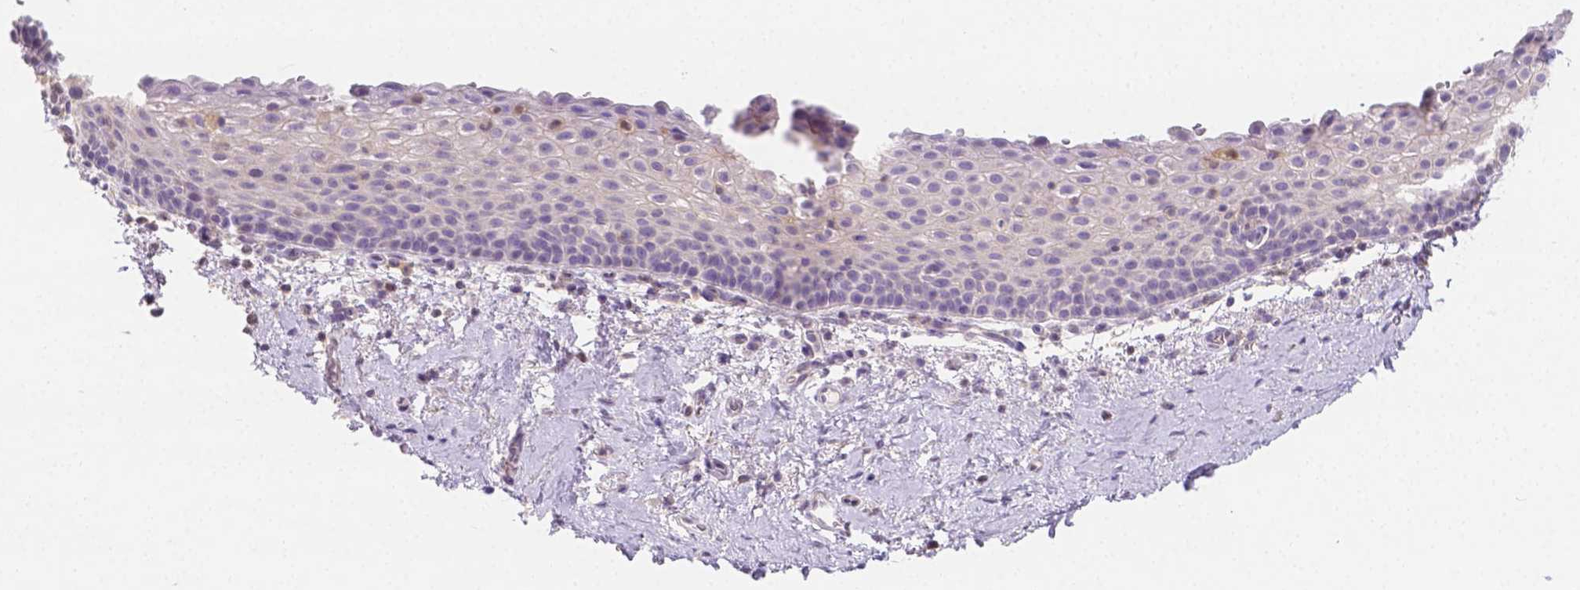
{"staining": {"intensity": "negative", "quantity": "none", "location": "none"}, "tissue": "vagina", "cell_type": "Squamous epithelial cells", "image_type": "normal", "snomed": [{"axis": "morphology", "description": "Normal tissue, NOS"}, {"axis": "topography", "description": "Vagina"}], "caption": "Immunohistochemistry (IHC) of unremarkable human vagina exhibits no positivity in squamous epithelial cells.", "gene": "SGTB", "patient": {"sex": "female", "age": 61}}